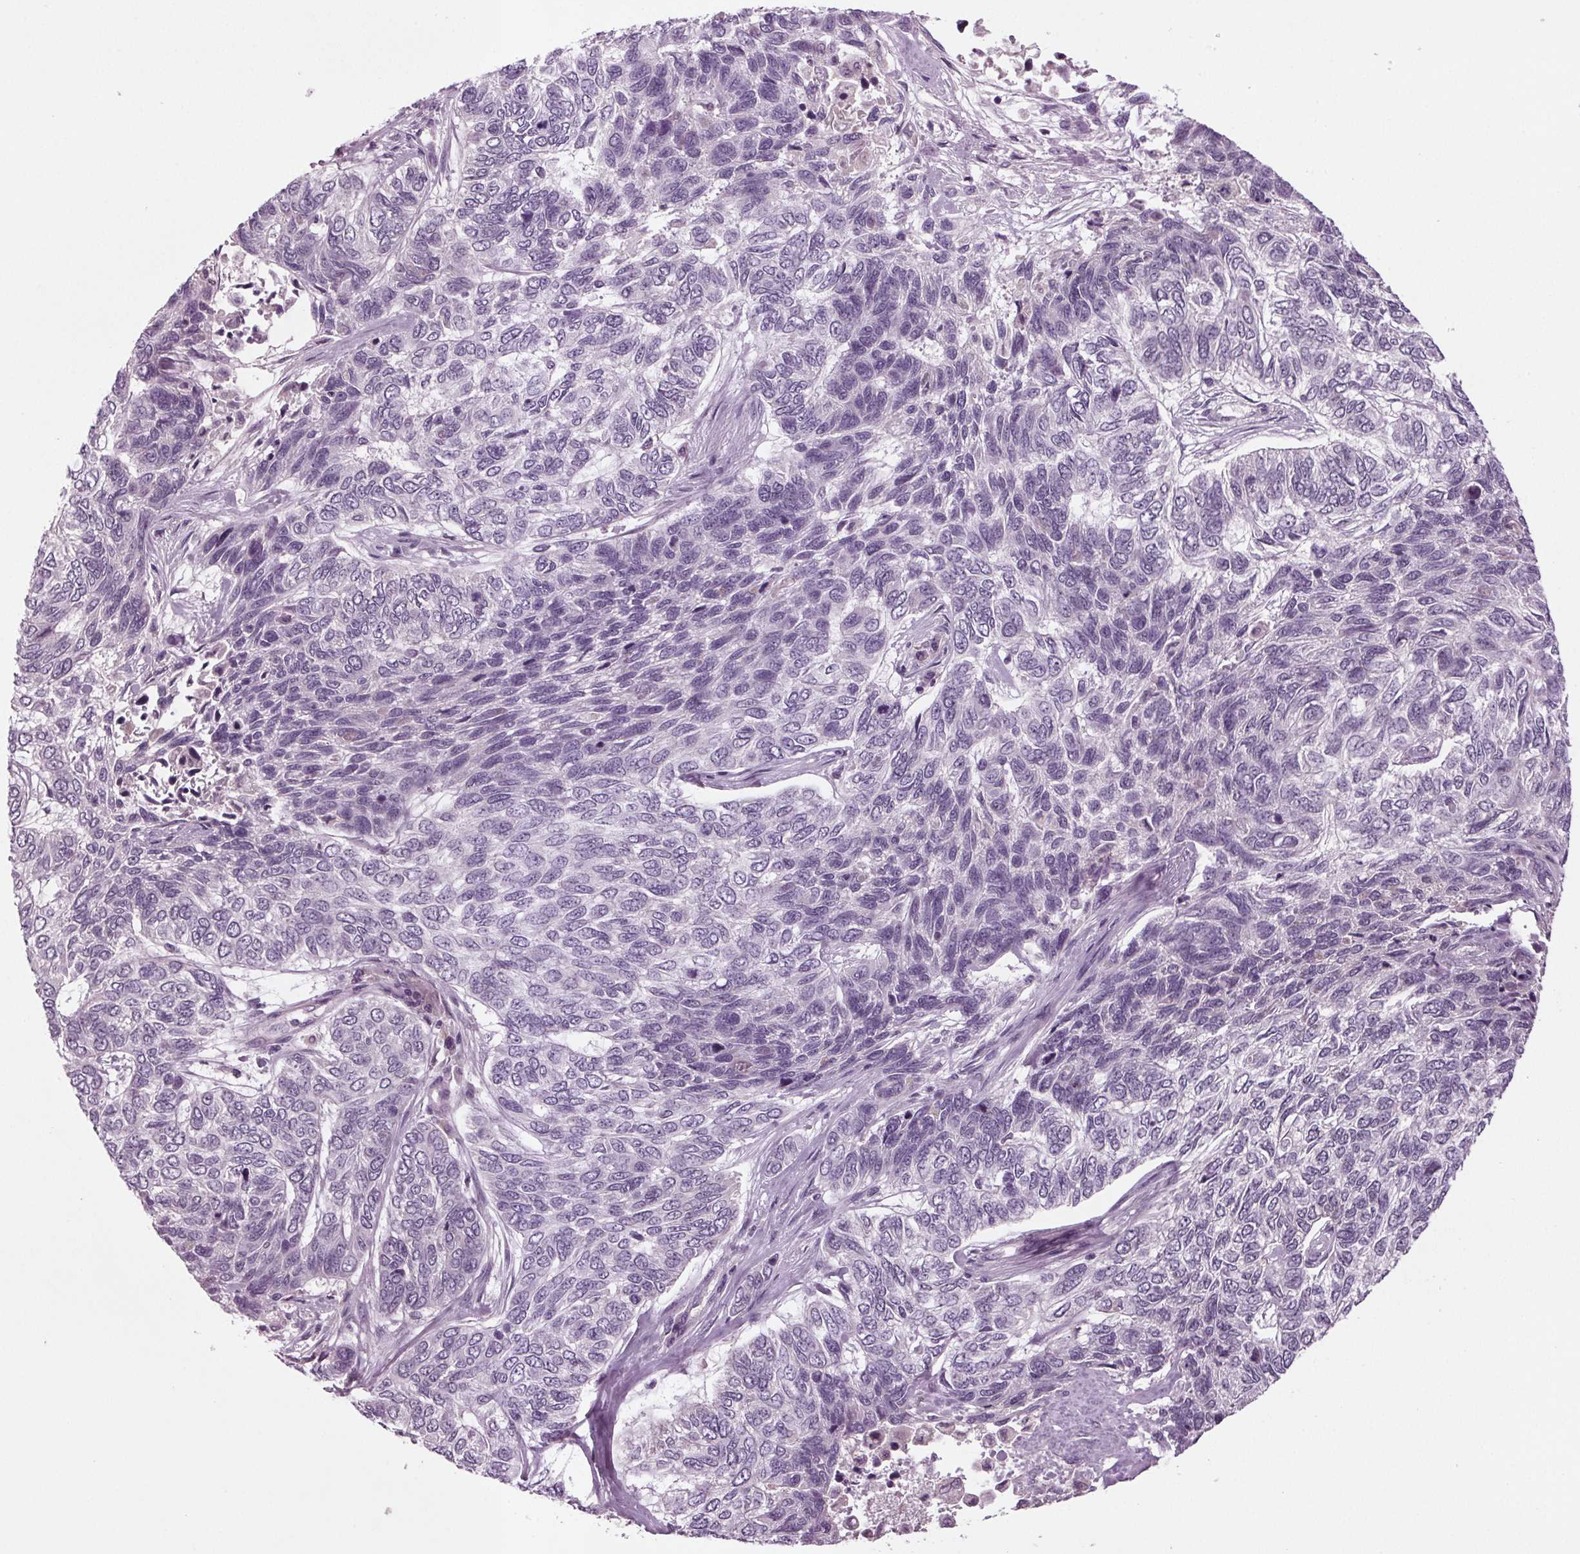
{"staining": {"intensity": "negative", "quantity": "none", "location": "none"}, "tissue": "skin cancer", "cell_type": "Tumor cells", "image_type": "cancer", "snomed": [{"axis": "morphology", "description": "Basal cell carcinoma"}, {"axis": "topography", "description": "Skin"}], "caption": "A high-resolution micrograph shows IHC staining of skin cancer (basal cell carcinoma), which exhibits no significant expression in tumor cells. (Brightfield microscopy of DAB immunohistochemistry (IHC) at high magnification).", "gene": "BHLHE22", "patient": {"sex": "female", "age": 65}}